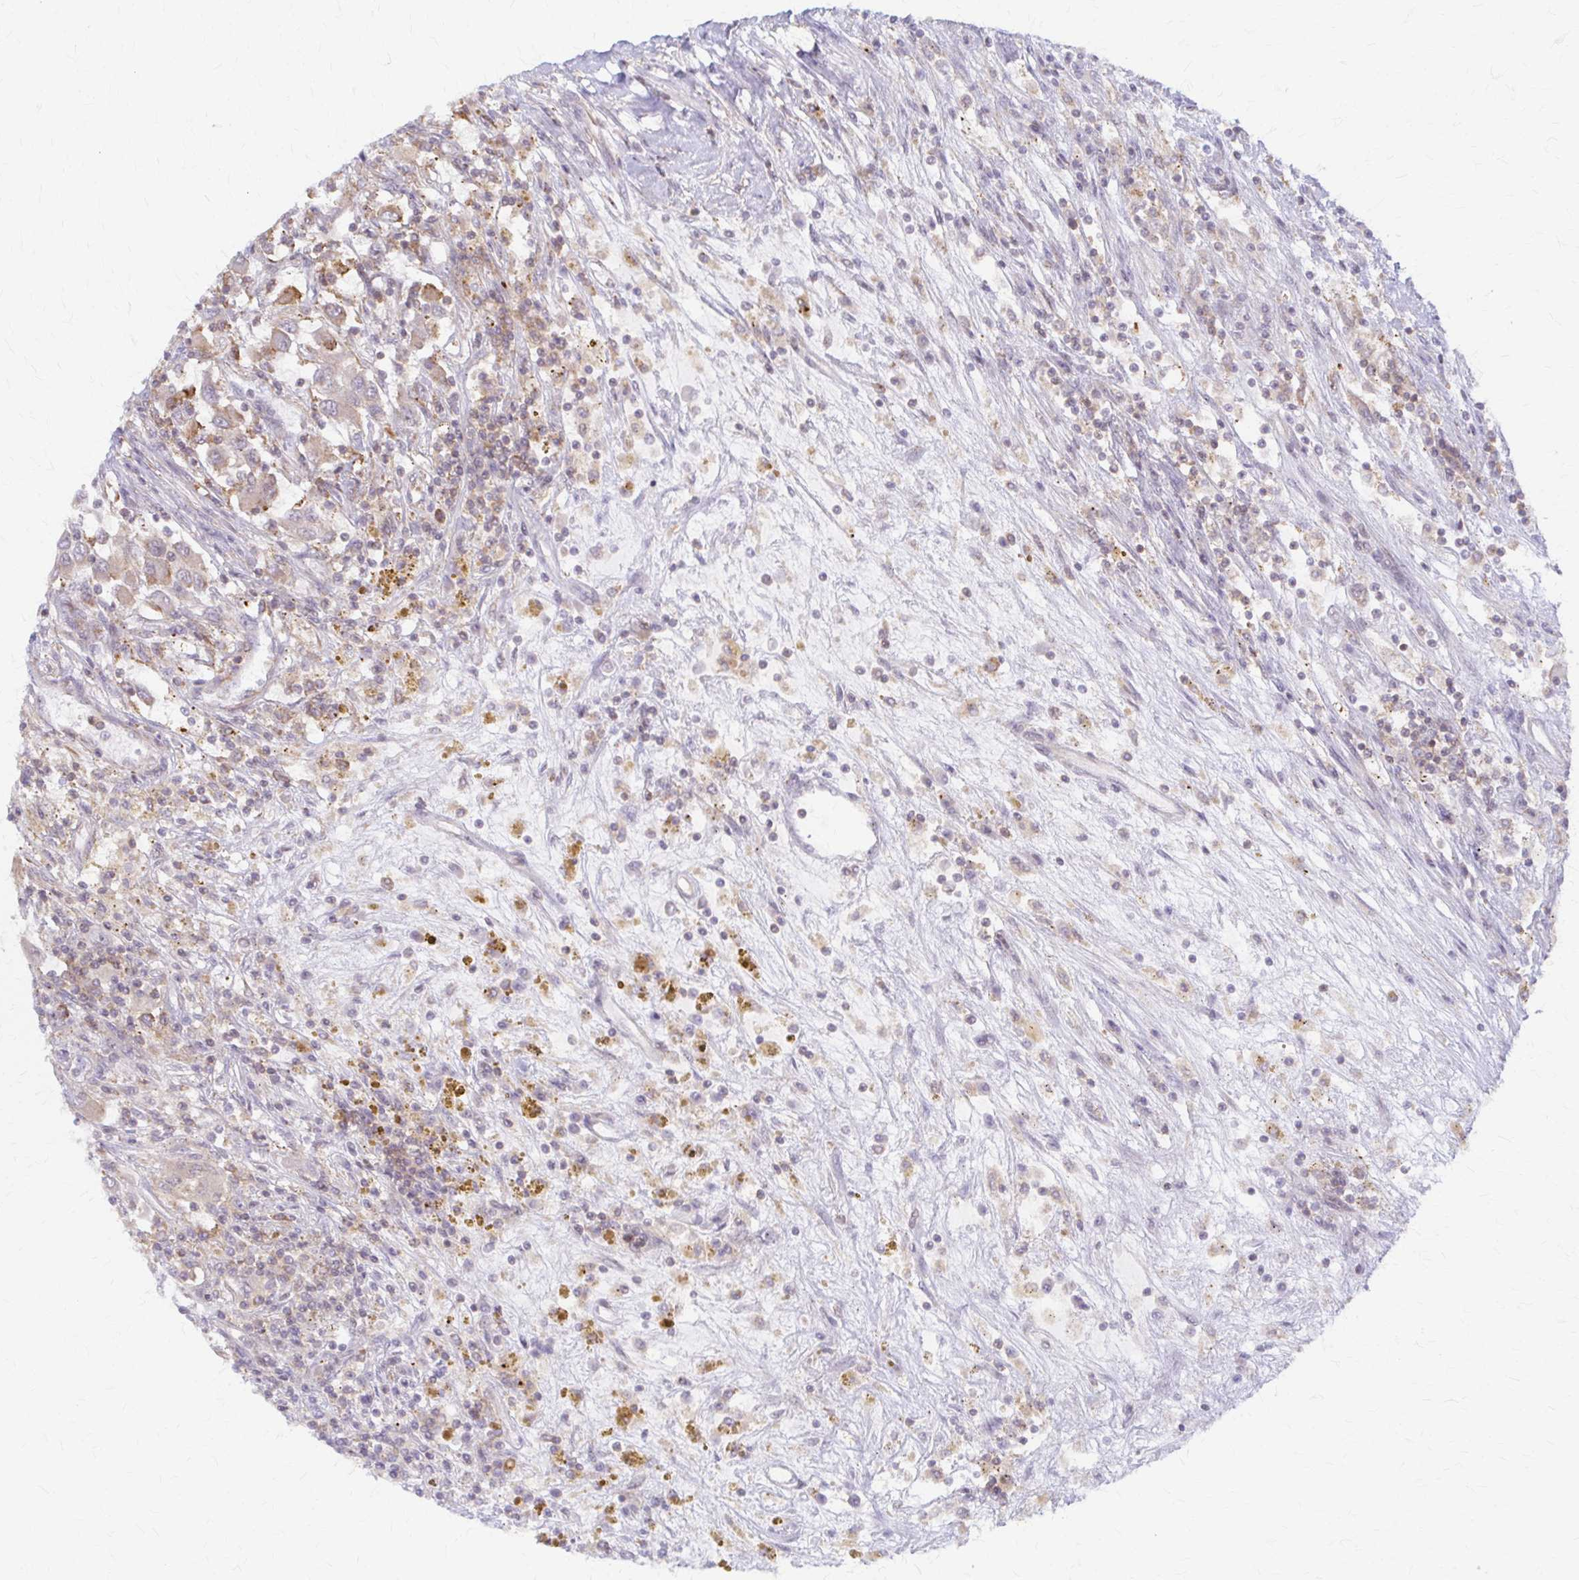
{"staining": {"intensity": "weak", "quantity": "25%-75%", "location": "cytoplasmic/membranous"}, "tissue": "renal cancer", "cell_type": "Tumor cells", "image_type": "cancer", "snomed": [{"axis": "morphology", "description": "Adenocarcinoma, NOS"}, {"axis": "topography", "description": "Kidney"}], "caption": "Tumor cells exhibit low levels of weak cytoplasmic/membranous expression in about 25%-75% of cells in human renal adenocarcinoma.", "gene": "ARHGAP35", "patient": {"sex": "female", "age": 67}}